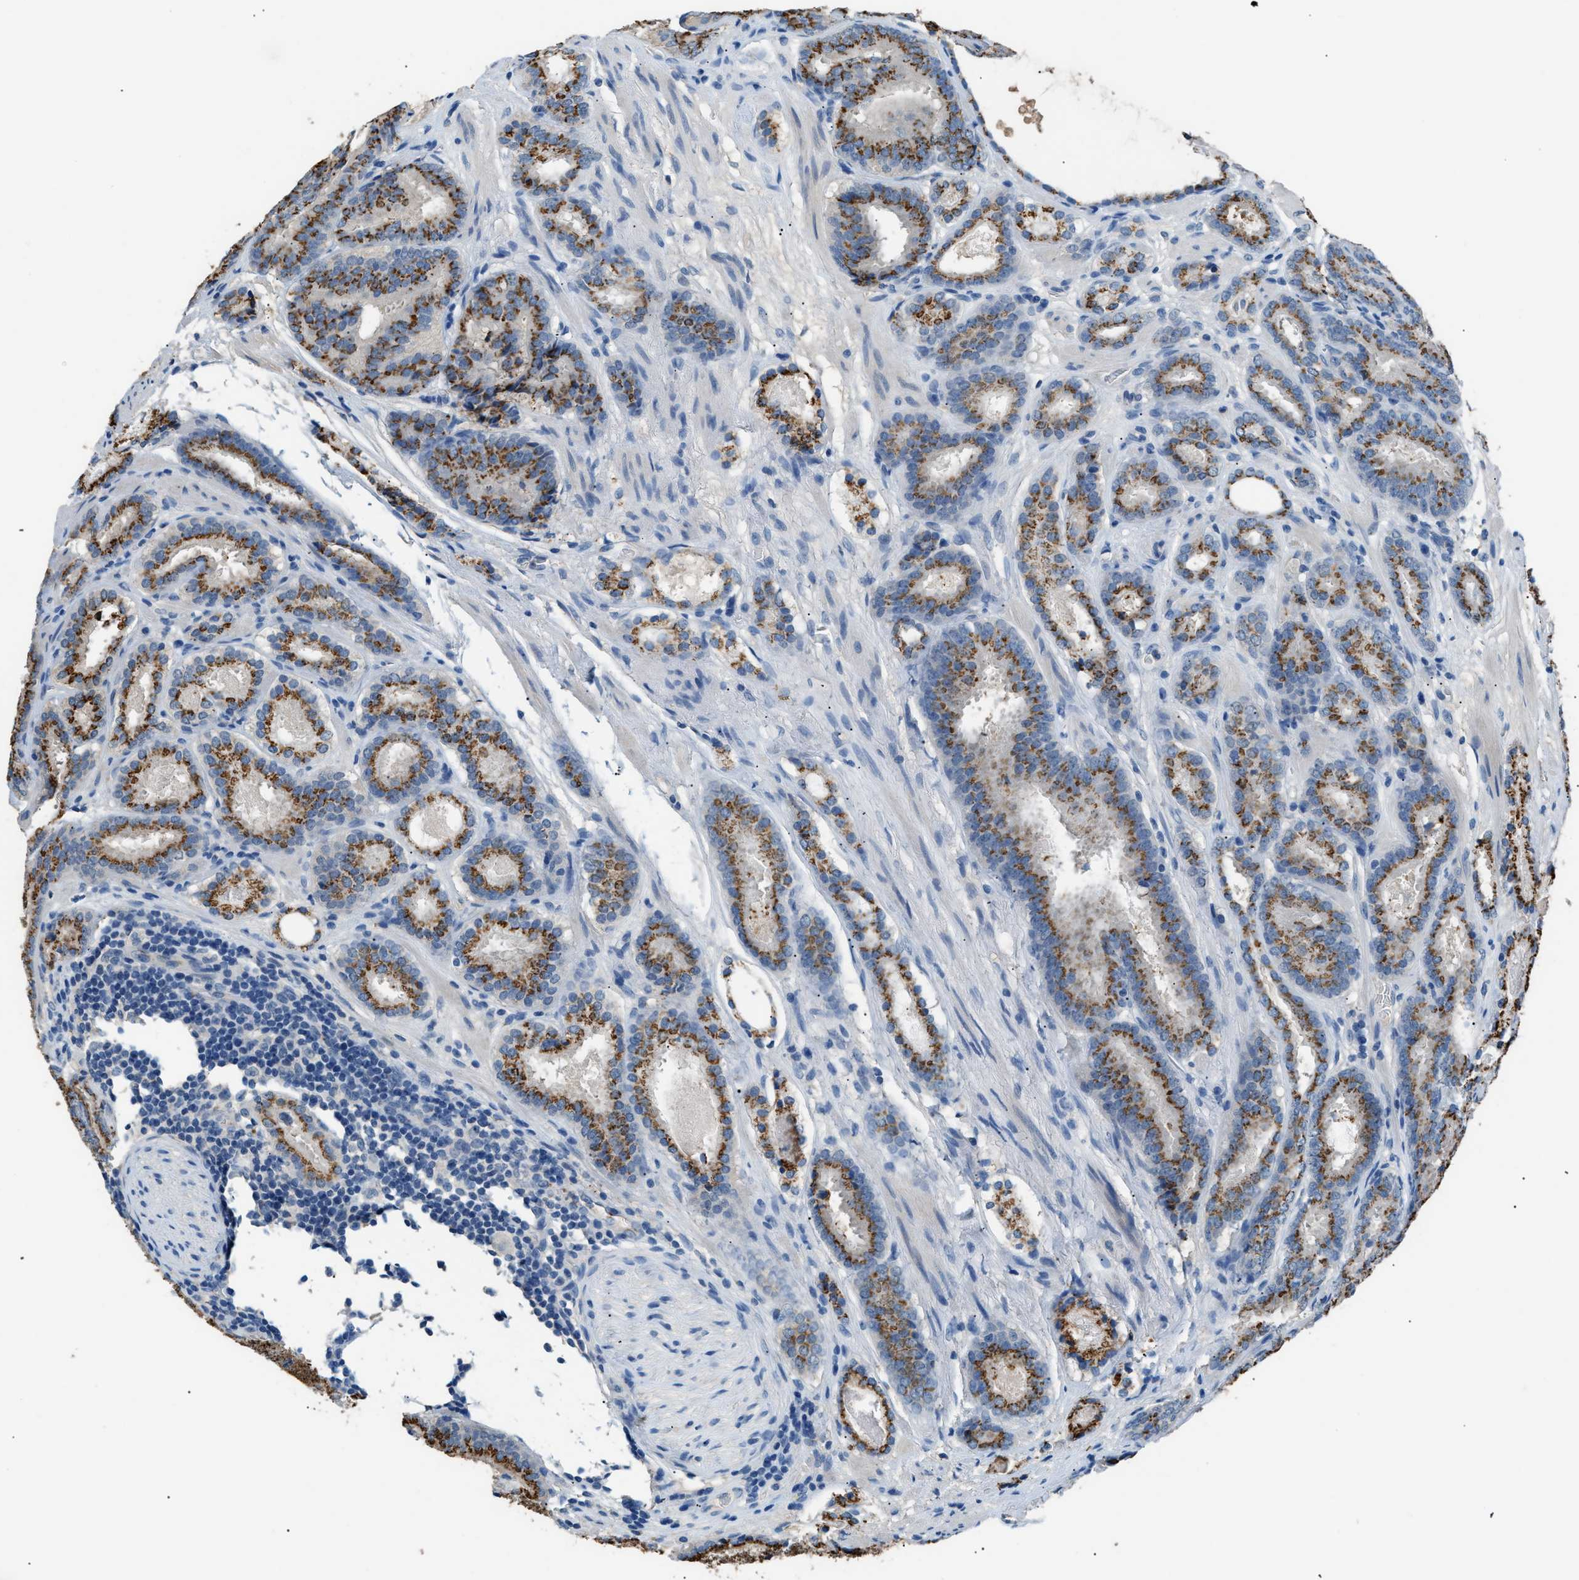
{"staining": {"intensity": "strong", "quantity": ">75%", "location": "cytoplasmic/membranous"}, "tissue": "prostate cancer", "cell_type": "Tumor cells", "image_type": "cancer", "snomed": [{"axis": "morphology", "description": "Adenocarcinoma, Low grade"}, {"axis": "topography", "description": "Prostate"}], "caption": "A brown stain highlights strong cytoplasmic/membranous positivity of a protein in human prostate cancer (low-grade adenocarcinoma) tumor cells.", "gene": "GOLM1", "patient": {"sex": "male", "age": 69}}